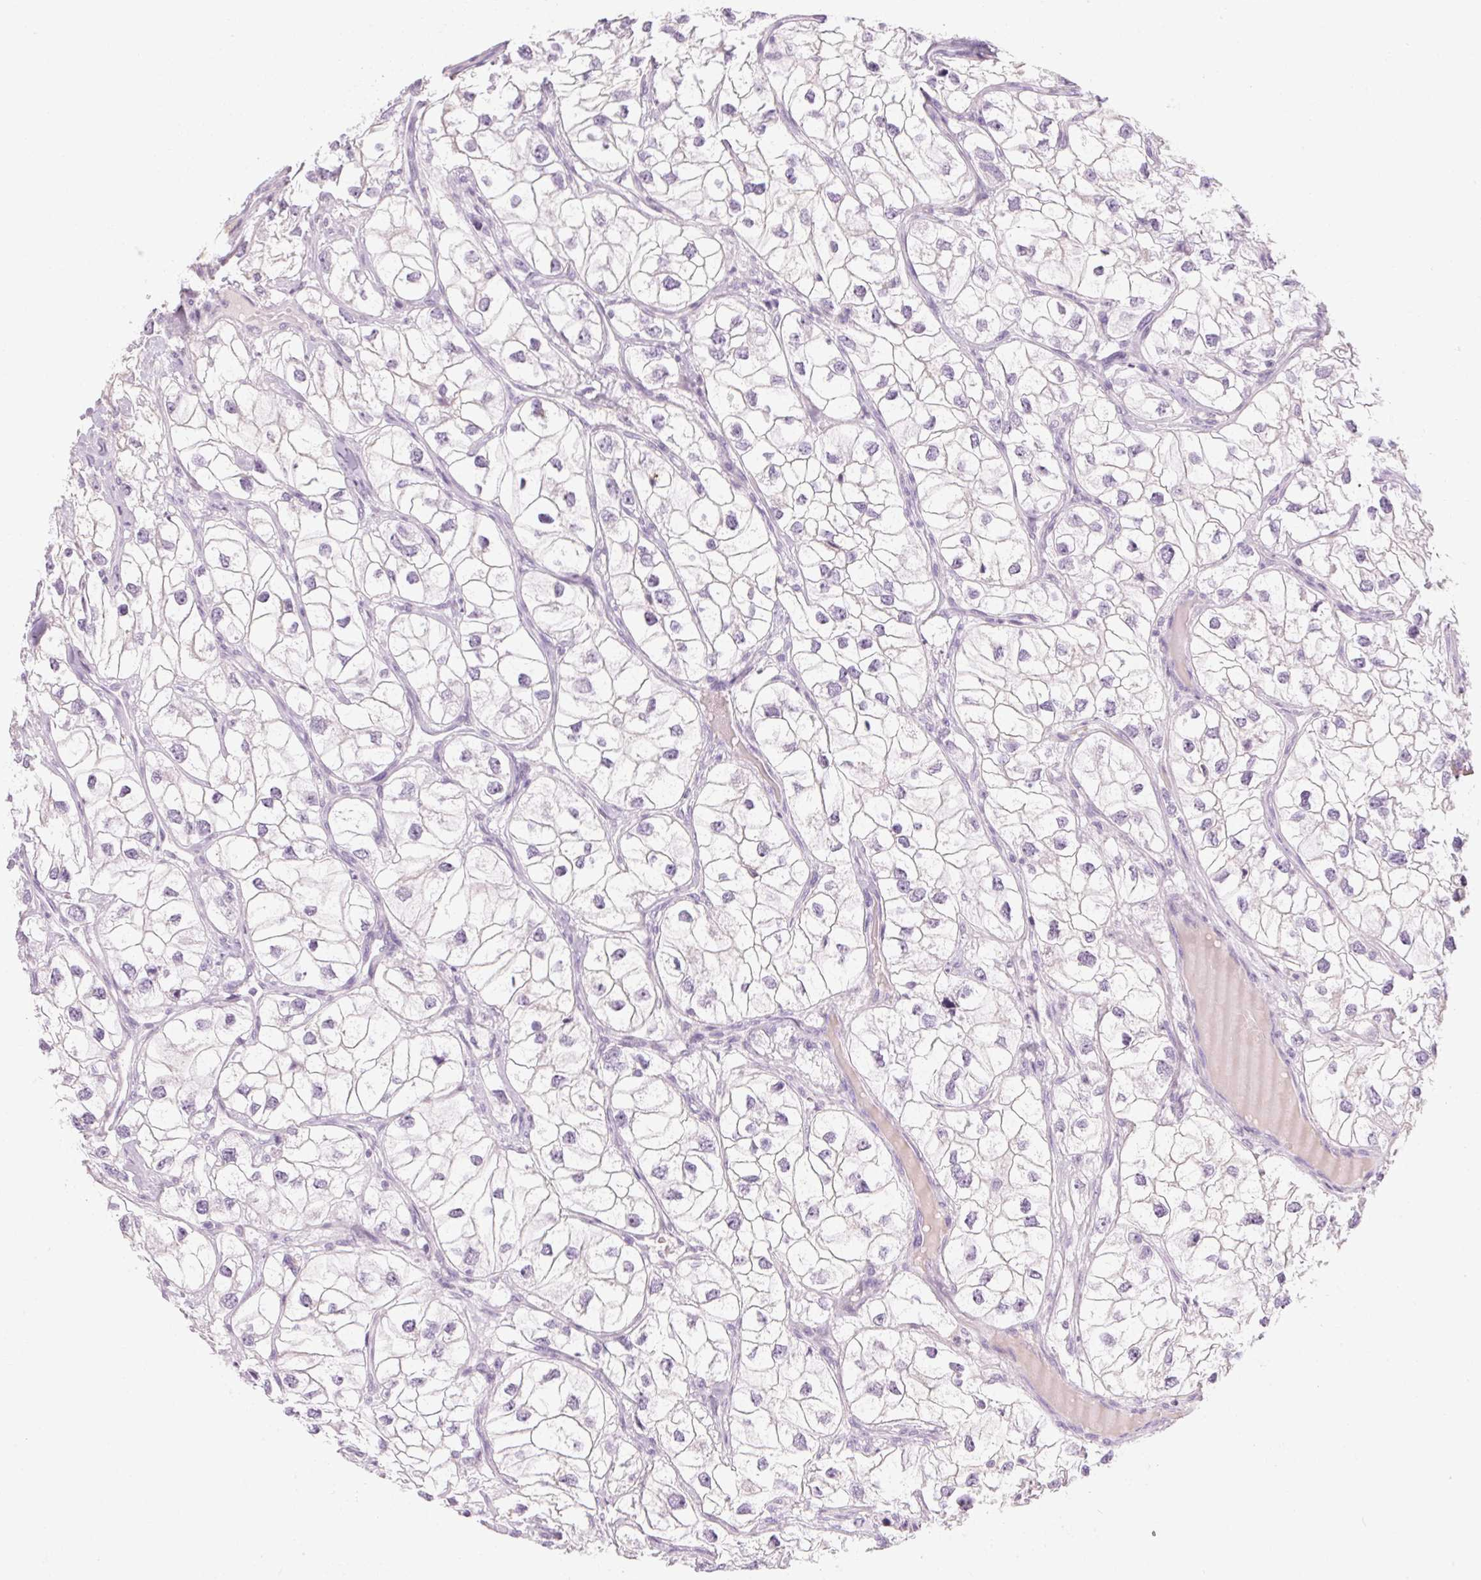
{"staining": {"intensity": "negative", "quantity": "none", "location": "none"}, "tissue": "renal cancer", "cell_type": "Tumor cells", "image_type": "cancer", "snomed": [{"axis": "morphology", "description": "Adenocarcinoma, NOS"}, {"axis": "topography", "description": "Kidney"}], "caption": "A histopathology image of renal adenocarcinoma stained for a protein demonstrates no brown staining in tumor cells.", "gene": "RPTN", "patient": {"sex": "male", "age": 59}}